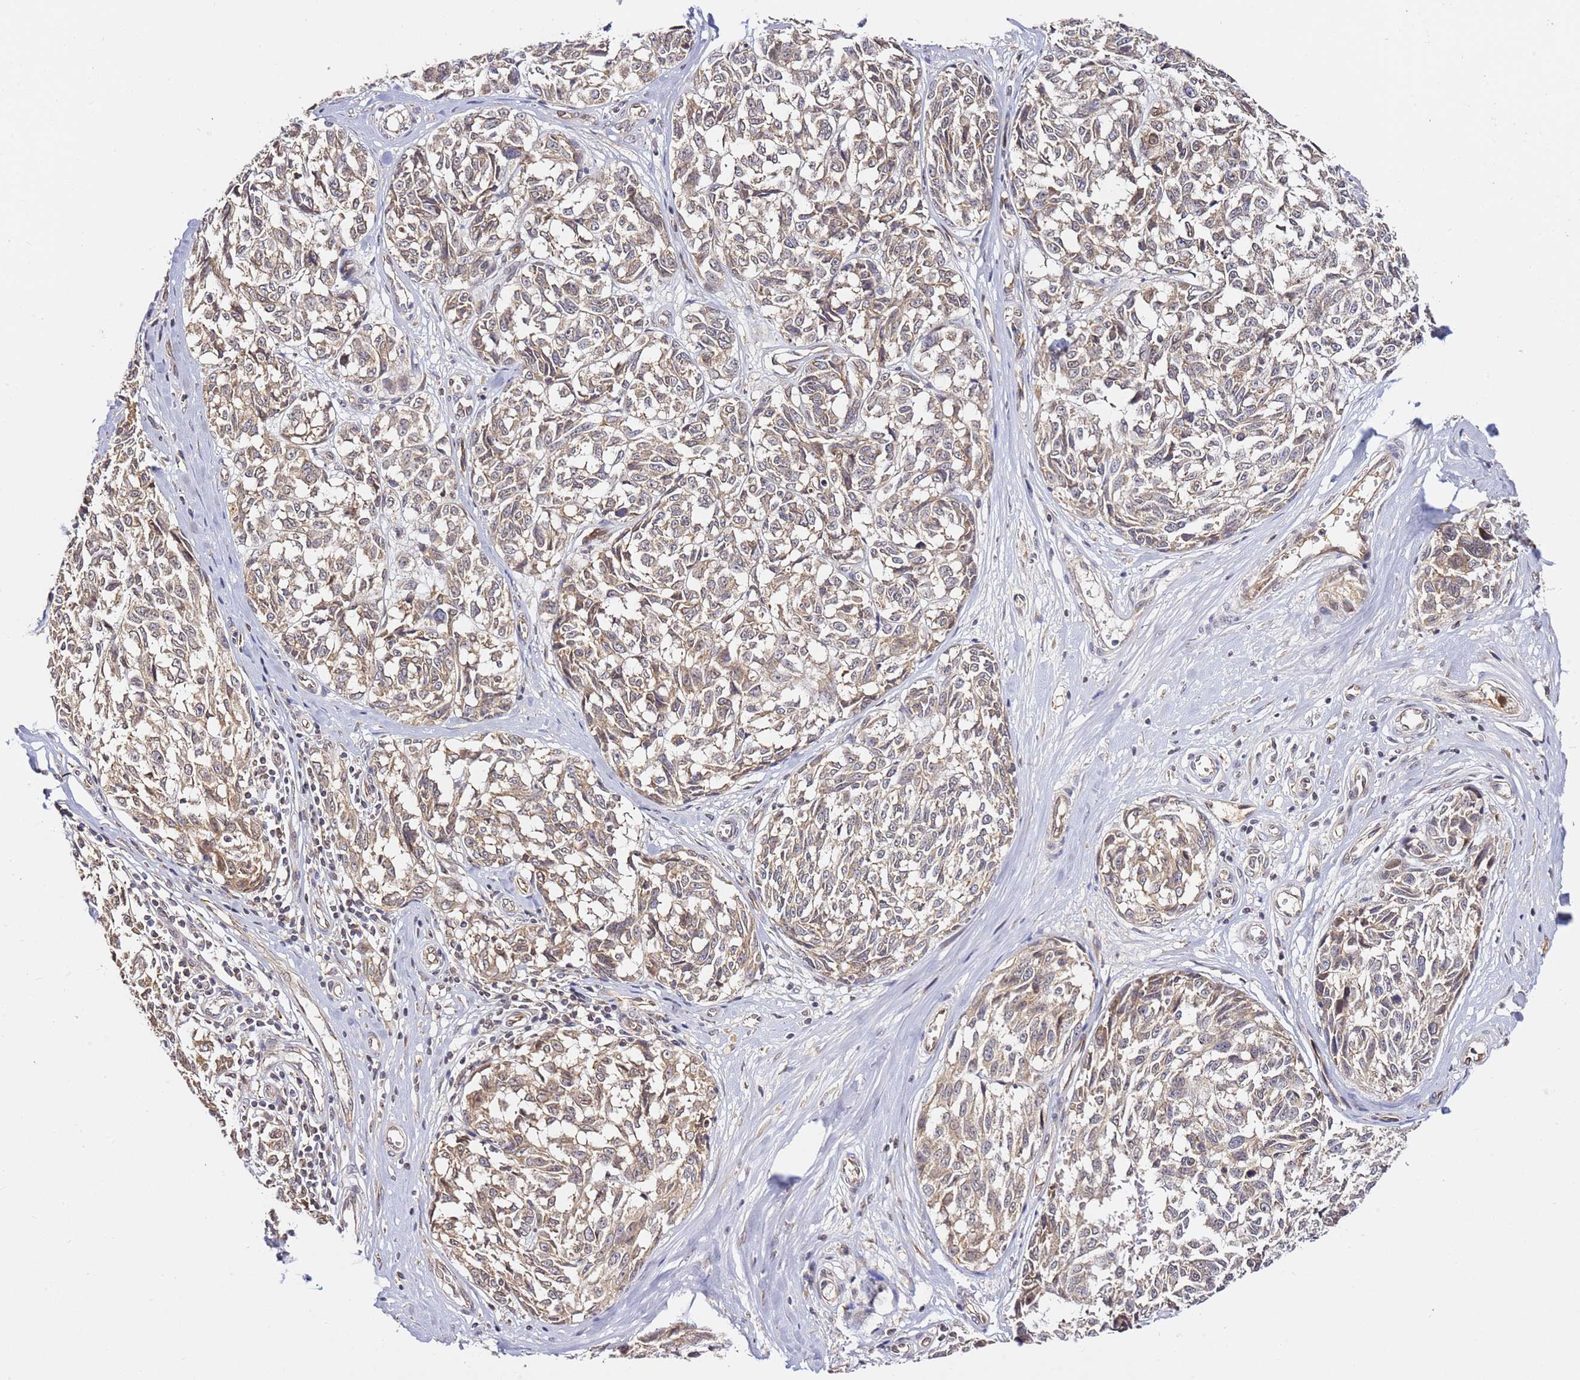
{"staining": {"intensity": "weak", "quantity": ">75%", "location": "cytoplasmic/membranous"}, "tissue": "melanoma", "cell_type": "Tumor cells", "image_type": "cancer", "snomed": [{"axis": "morphology", "description": "Normal tissue, NOS"}, {"axis": "morphology", "description": "Malignant melanoma, NOS"}, {"axis": "topography", "description": "Skin"}], "caption": "Immunohistochemical staining of human melanoma demonstrates low levels of weak cytoplasmic/membranous protein positivity in approximately >75% of tumor cells.", "gene": "OSBPL2", "patient": {"sex": "female", "age": 64}}